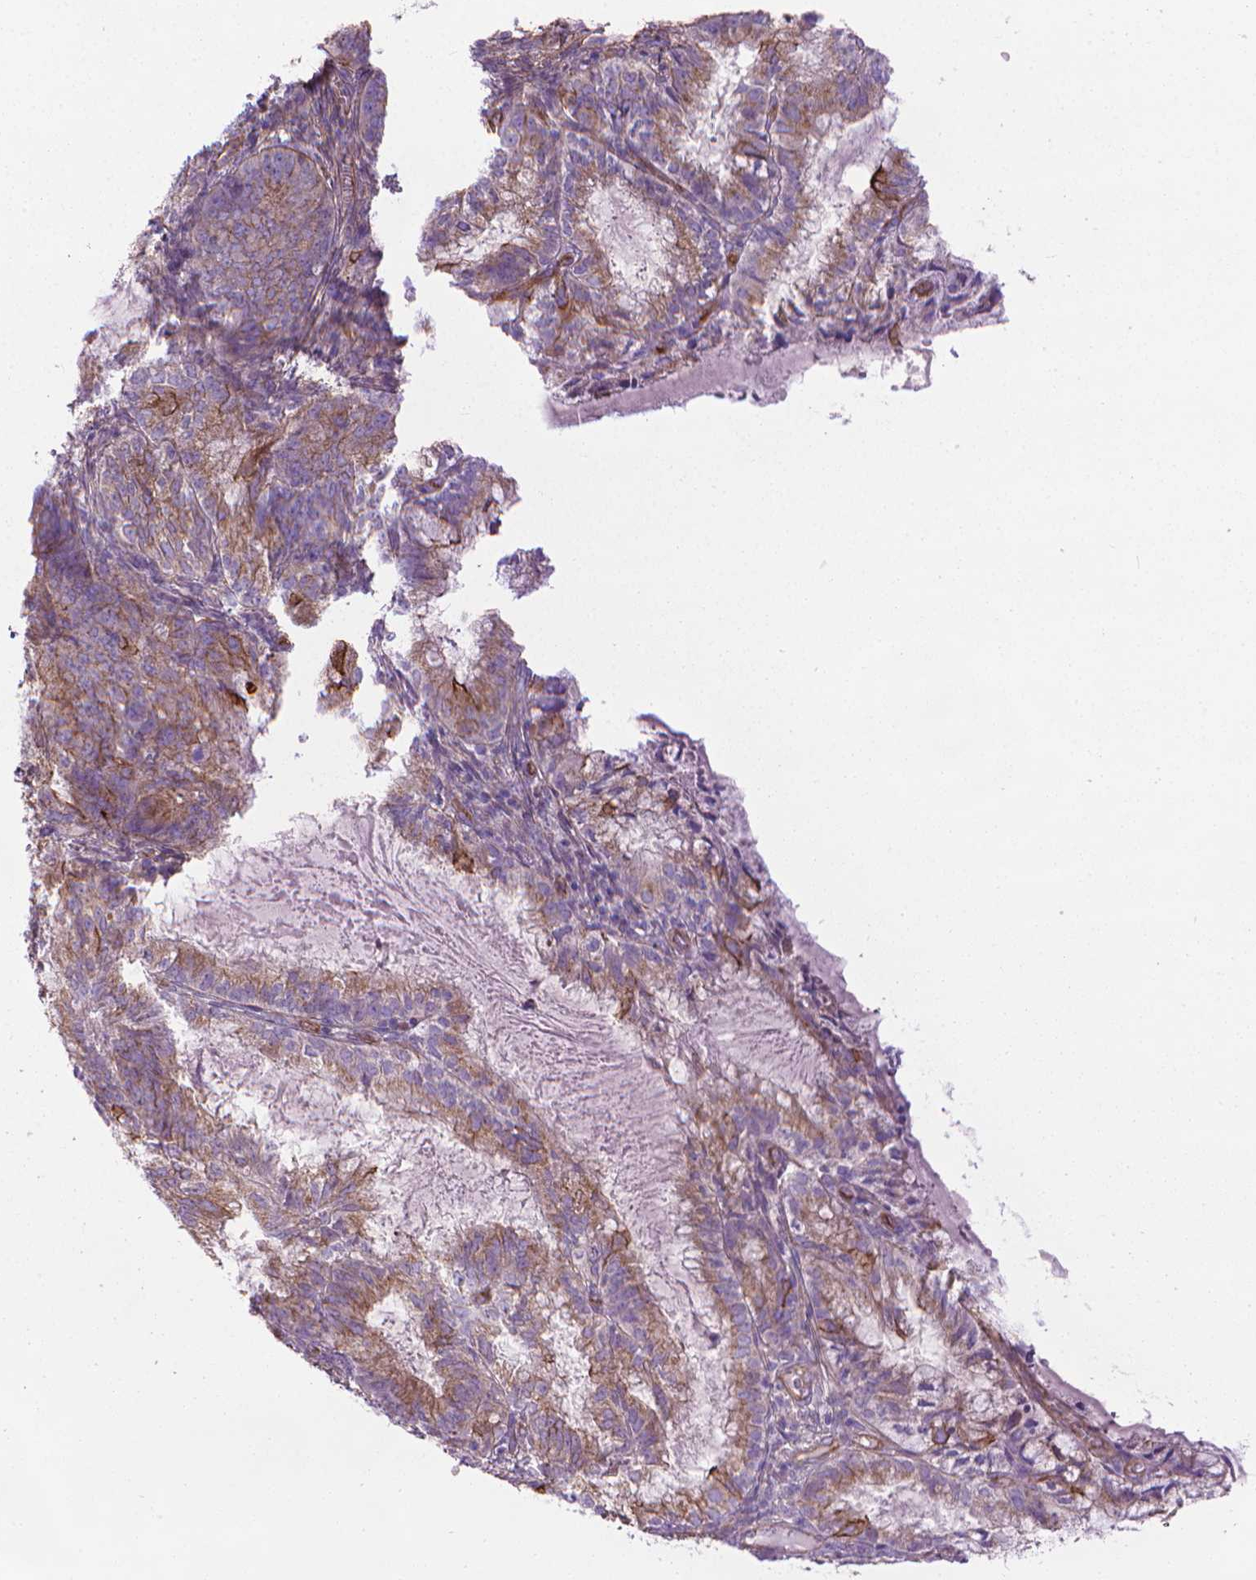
{"staining": {"intensity": "weak", "quantity": ">75%", "location": "cytoplasmic/membranous"}, "tissue": "endometrial cancer", "cell_type": "Tumor cells", "image_type": "cancer", "snomed": [{"axis": "morphology", "description": "Adenocarcinoma, NOS"}, {"axis": "topography", "description": "Endometrium"}], "caption": "IHC (DAB (3,3'-diaminobenzidine)) staining of human endometrial cancer (adenocarcinoma) displays weak cytoplasmic/membranous protein positivity in approximately >75% of tumor cells.", "gene": "TENT5A", "patient": {"sex": "female", "age": 86}}